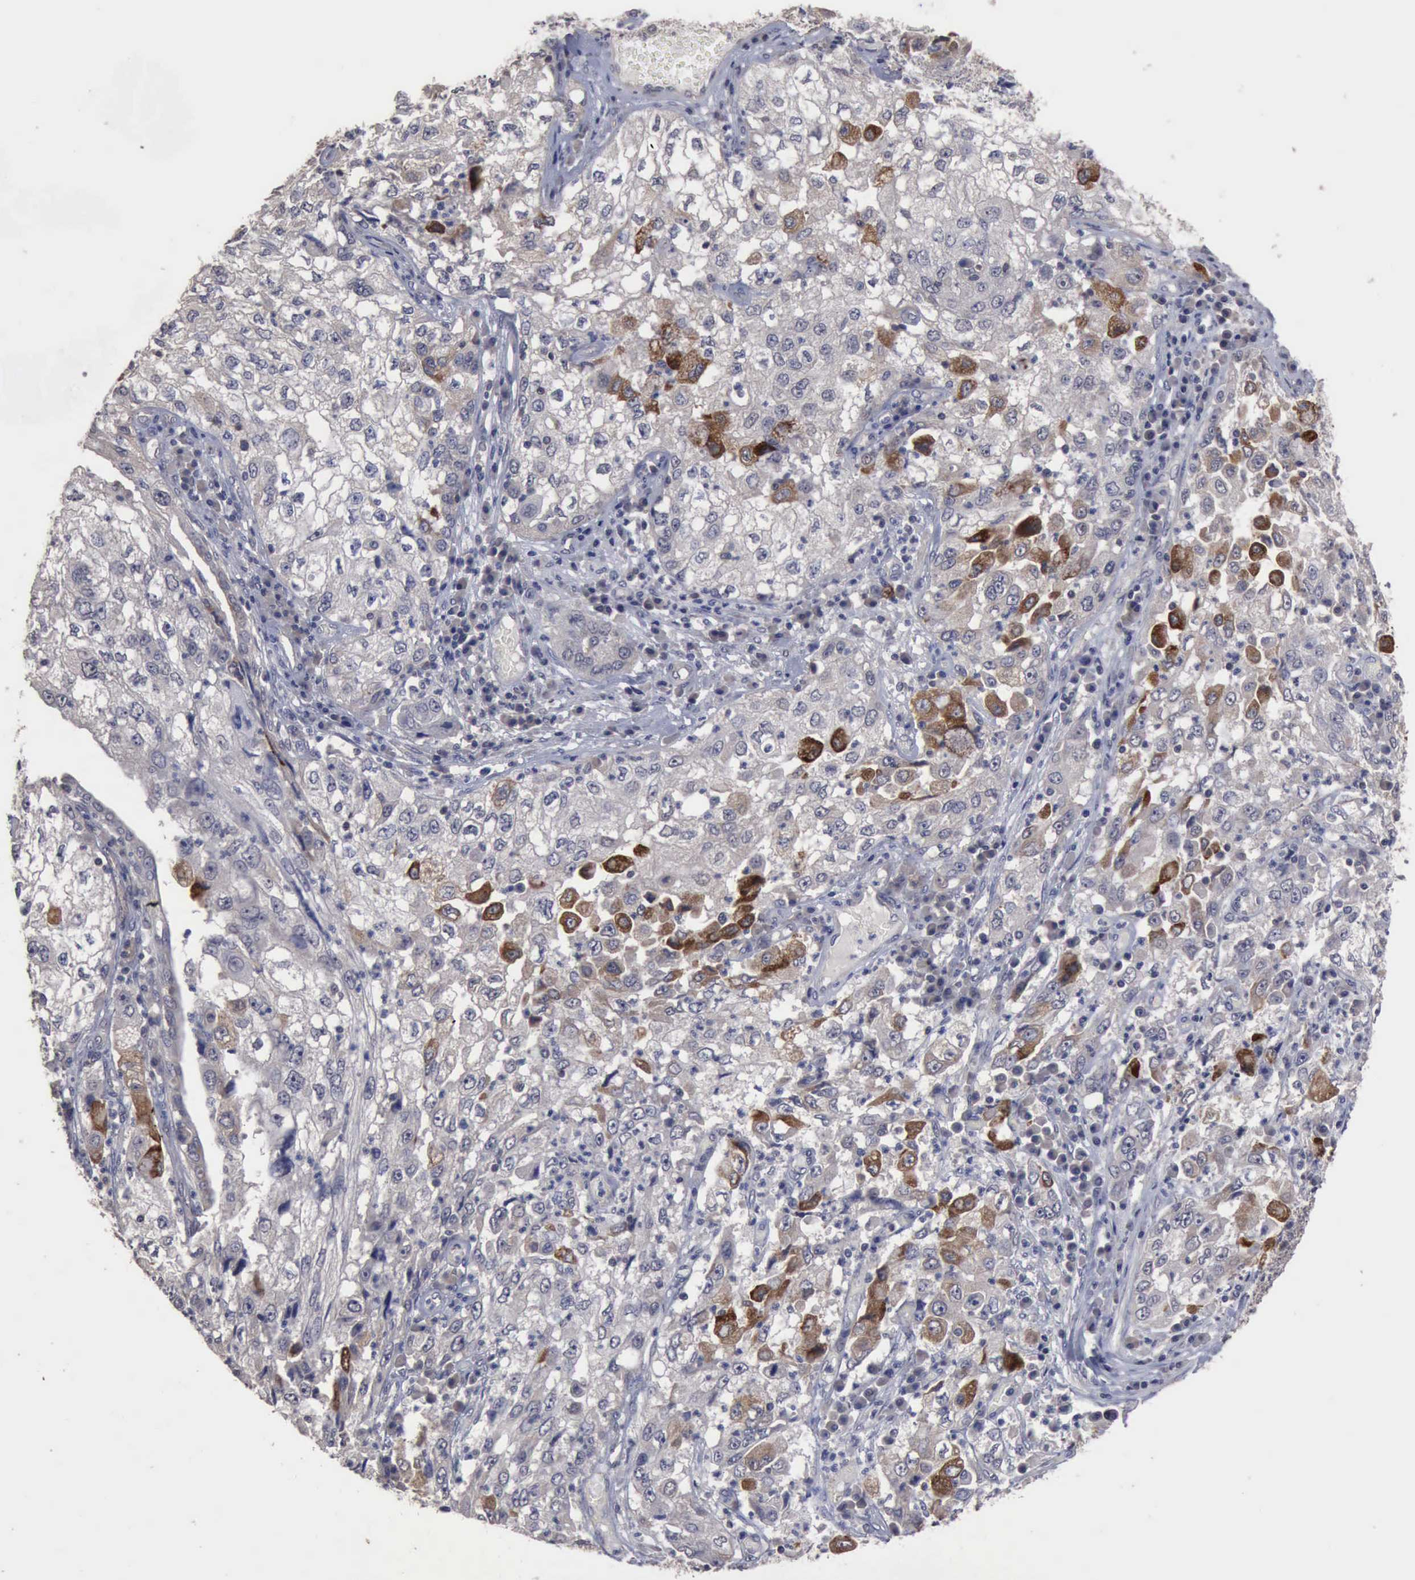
{"staining": {"intensity": "moderate", "quantity": "<25%", "location": "cytoplasmic/membranous"}, "tissue": "cervical cancer", "cell_type": "Tumor cells", "image_type": "cancer", "snomed": [{"axis": "morphology", "description": "Squamous cell carcinoma, NOS"}, {"axis": "topography", "description": "Cervix"}], "caption": "Tumor cells reveal low levels of moderate cytoplasmic/membranous staining in about <25% of cells in cervical cancer (squamous cell carcinoma). The protein of interest is shown in brown color, while the nuclei are stained blue.", "gene": "CRKL", "patient": {"sex": "female", "age": 36}}